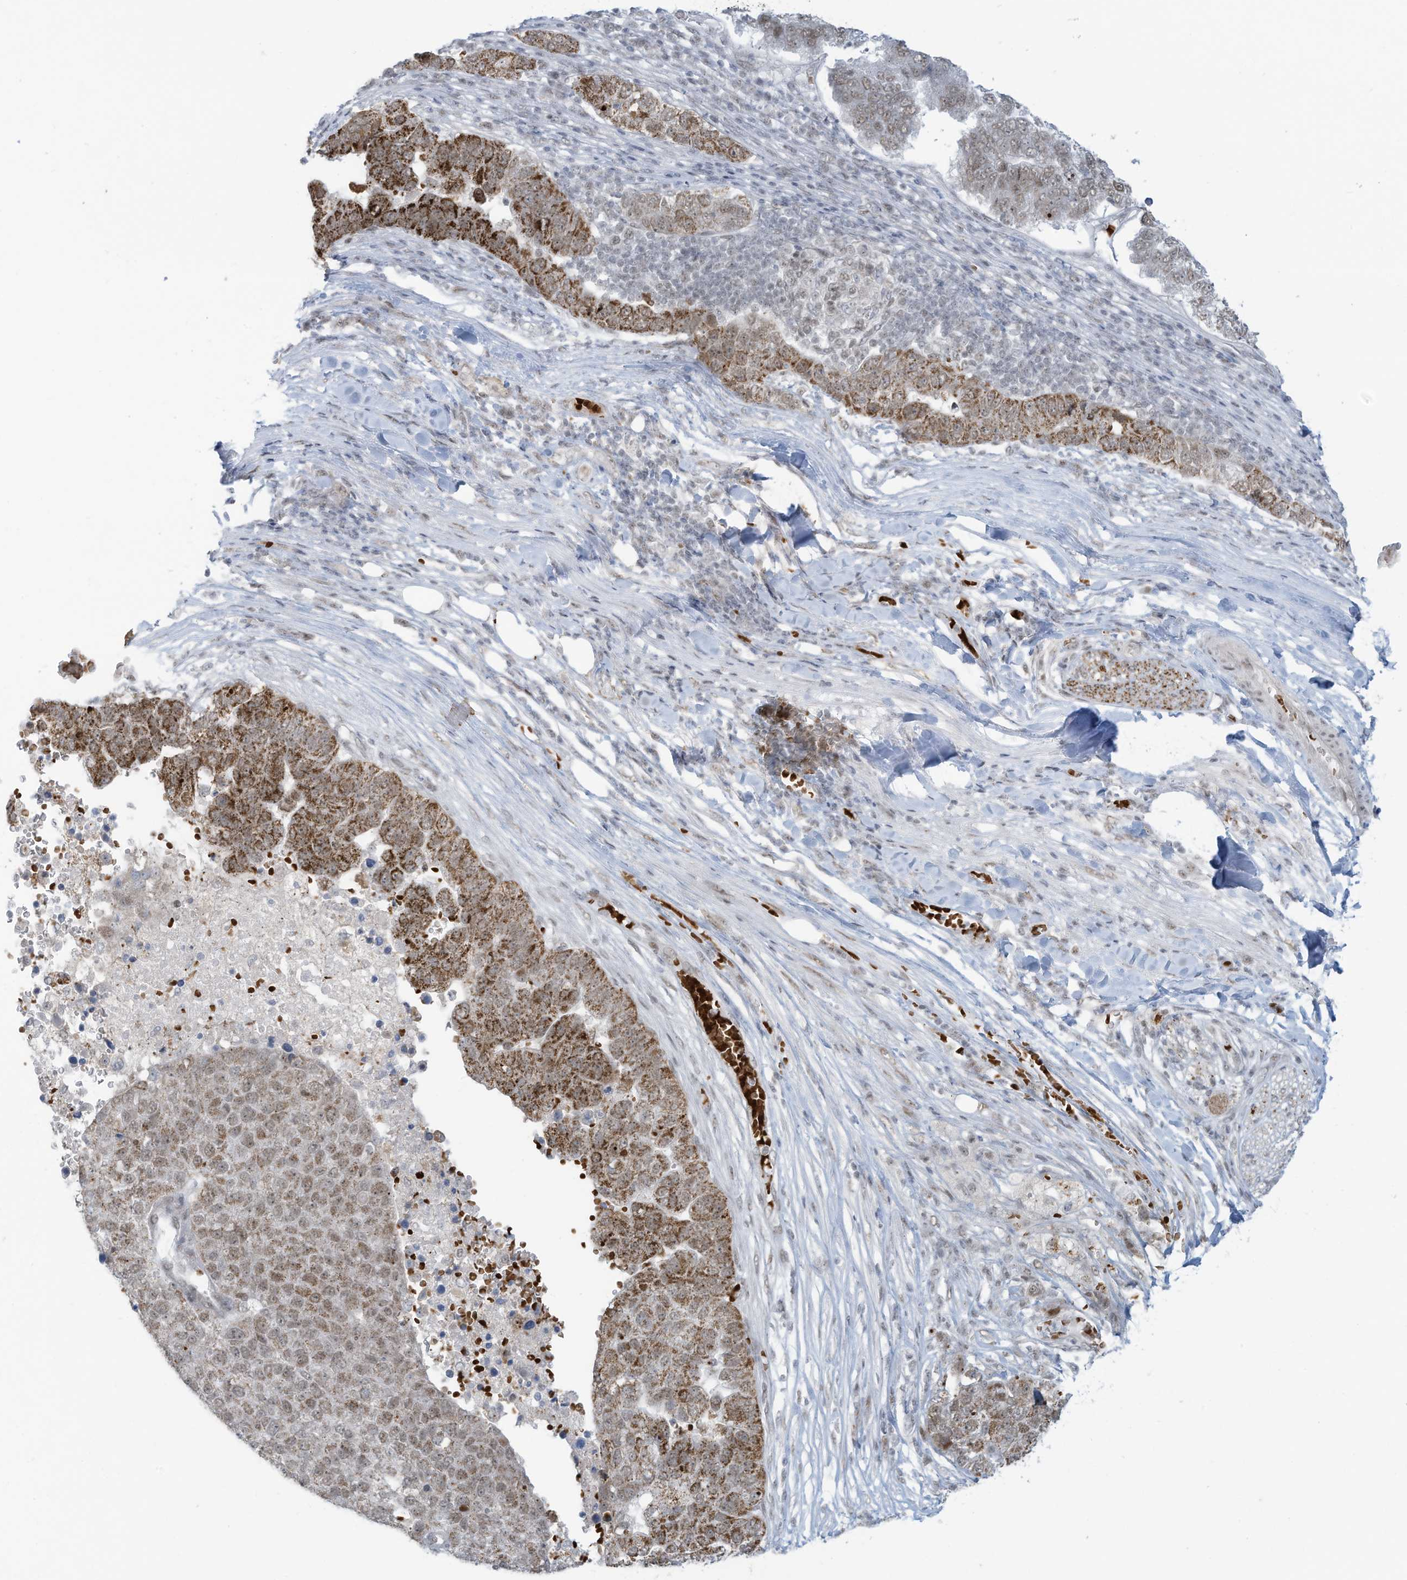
{"staining": {"intensity": "moderate", "quantity": ">75%", "location": "cytoplasmic/membranous,nuclear"}, "tissue": "pancreatic cancer", "cell_type": "Tumor cells", "image_type": "cancer", "snomed": [{"axis": "morphology", "description": "Adenocarcinoma, NOS"}, {"axis": "topography", "description": "Pancreas"}], "caption": "Immunohistochemistry image of adenocarcinoma (pancreatic) stained for a protein (brown), which demonstrates medium levels of moderate cytoplasmic/membranous and nuclear staining in approximately >75% of tumor cells.", "gene": "ECT2L", "patient": {"sex": "female", "age": 61}}